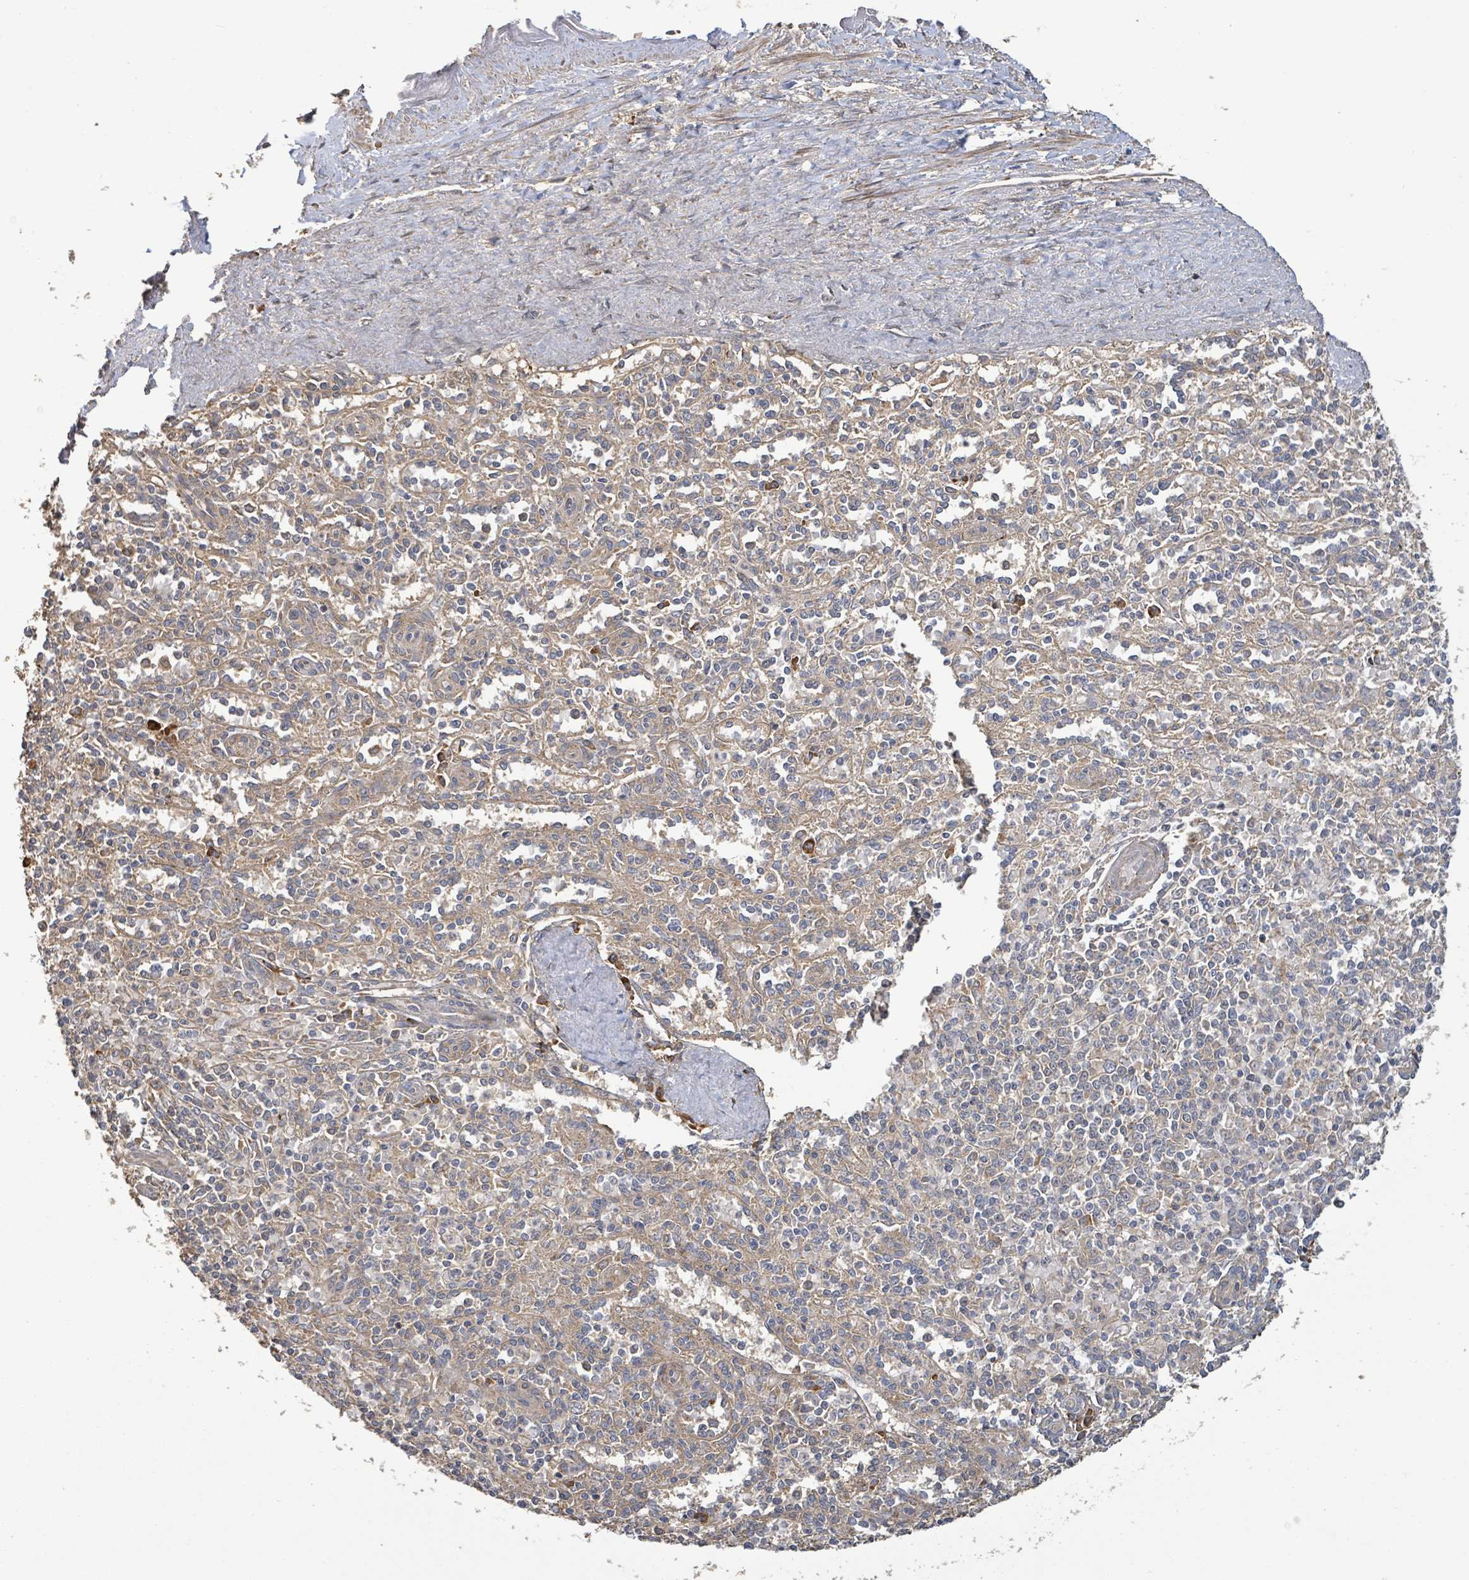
{"staining": {"intensity": "moderate", "quantity": "<25%", "location": "cytoplasmic/membranous"}, "tissue": "spleen", "cell_type": "Cells in red pulp", "image_type": "normal", "snomed": [{"axis": "morphology", "description": "Normal tissue, NOS"}, {"axis": "topography", "description": "Spleen"}], "caption": "Protein staining shows moderate cytoplasmic/membranous expression in about <25% of cells in red pulp in benign spleen.", "gene": "STARD4", "patient": {"sex": "female", "age": 70}}